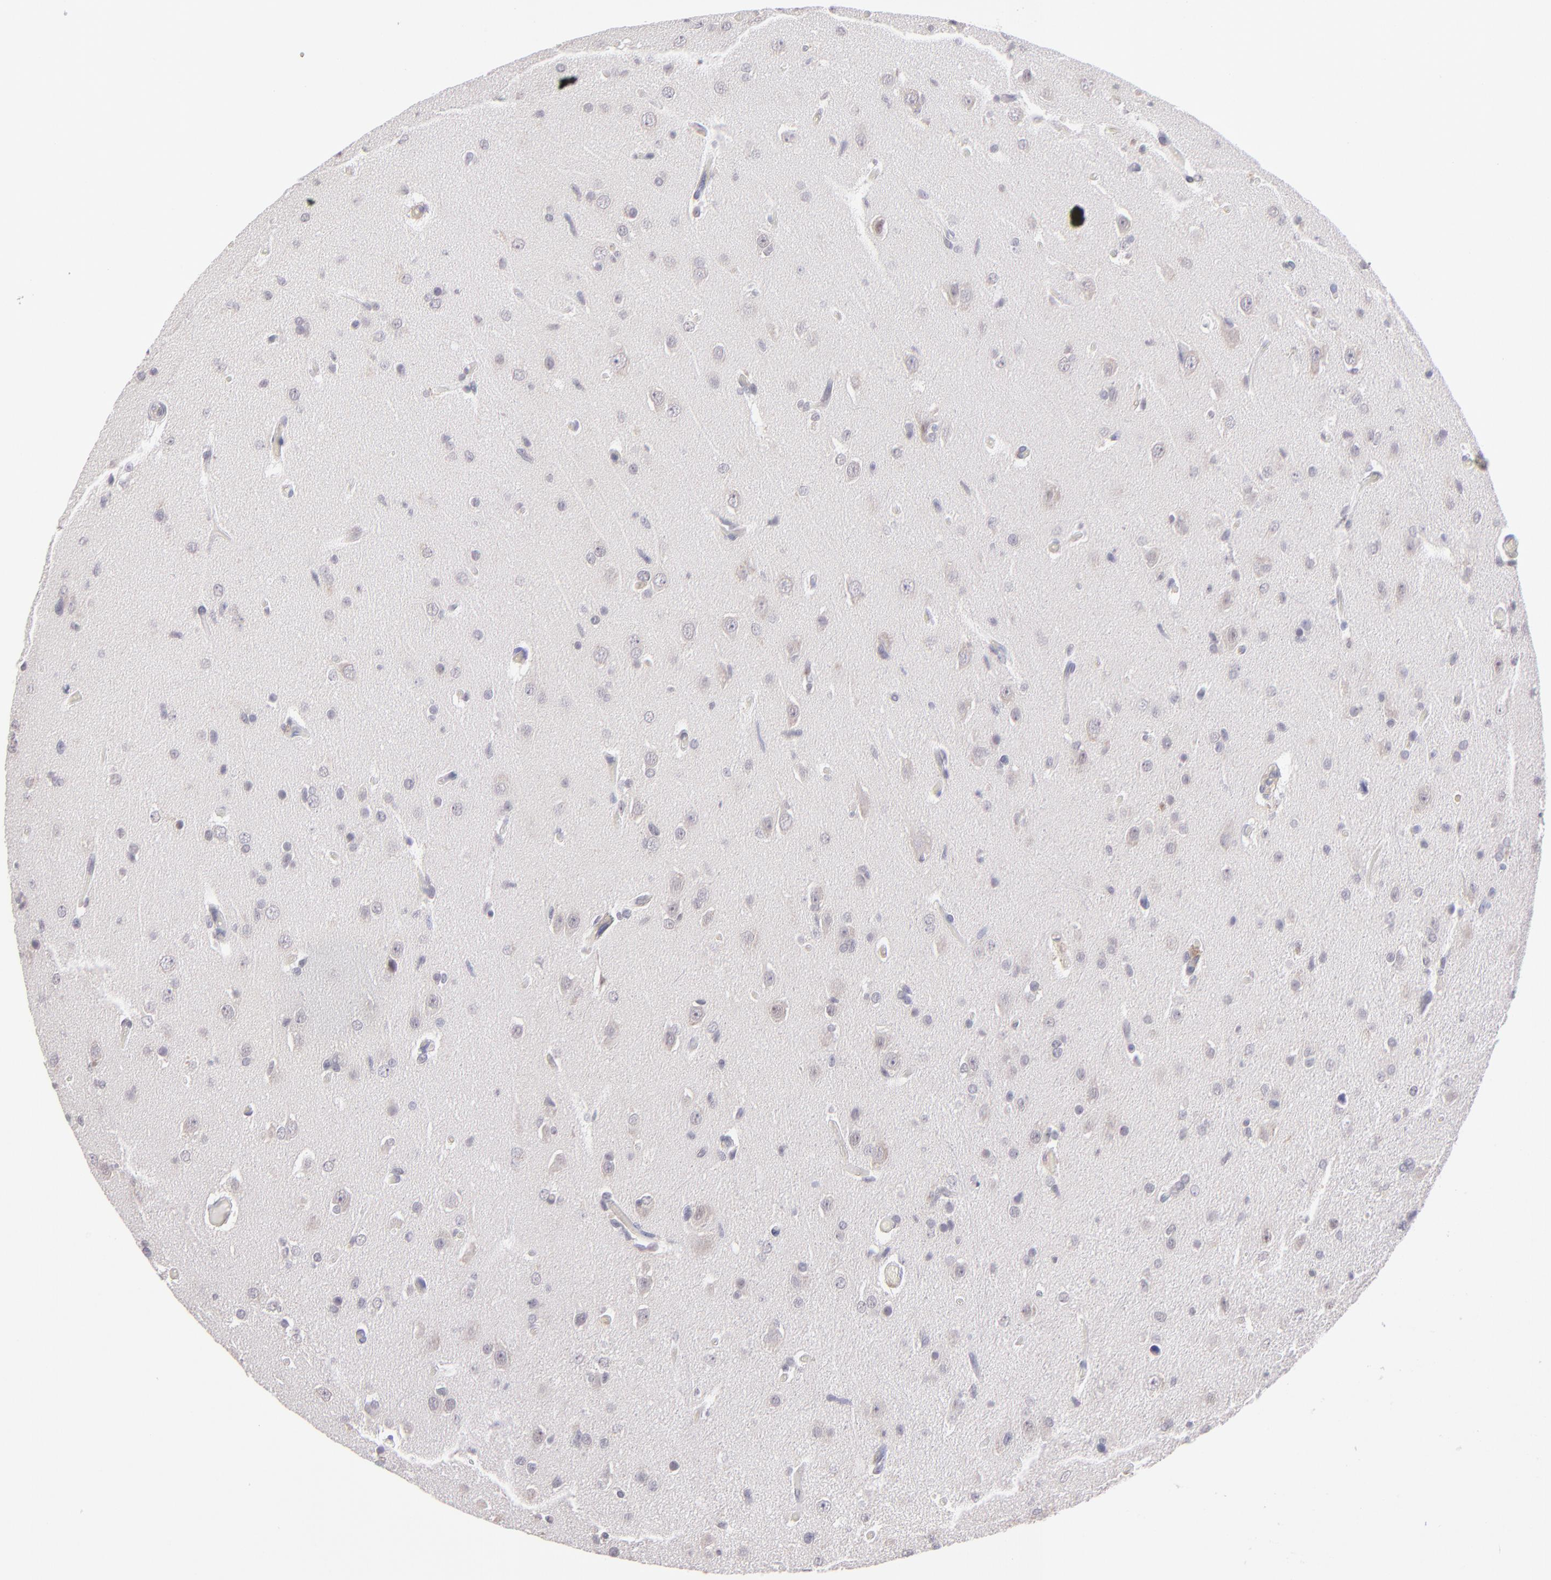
{"staining": {"intensity": "negative", "quantity": "none", "location": "none"}, "tissue": "glioma", "cell_type": "Tumor cells", "image_type": "cancer", "snomed": [{"axis": "morphology", "description": "Glioma, malignant, High grade"}, {"axis": "topography", "description": "Brain"}], "caption": "Micrograph shows no protein positivity in tumor cells of high-grade glioma (malignant) tissue. (IHC, brightfield microscopy, high magnification).", "gene": "THBD", "patient": {"sex": "male", "age": 33}}